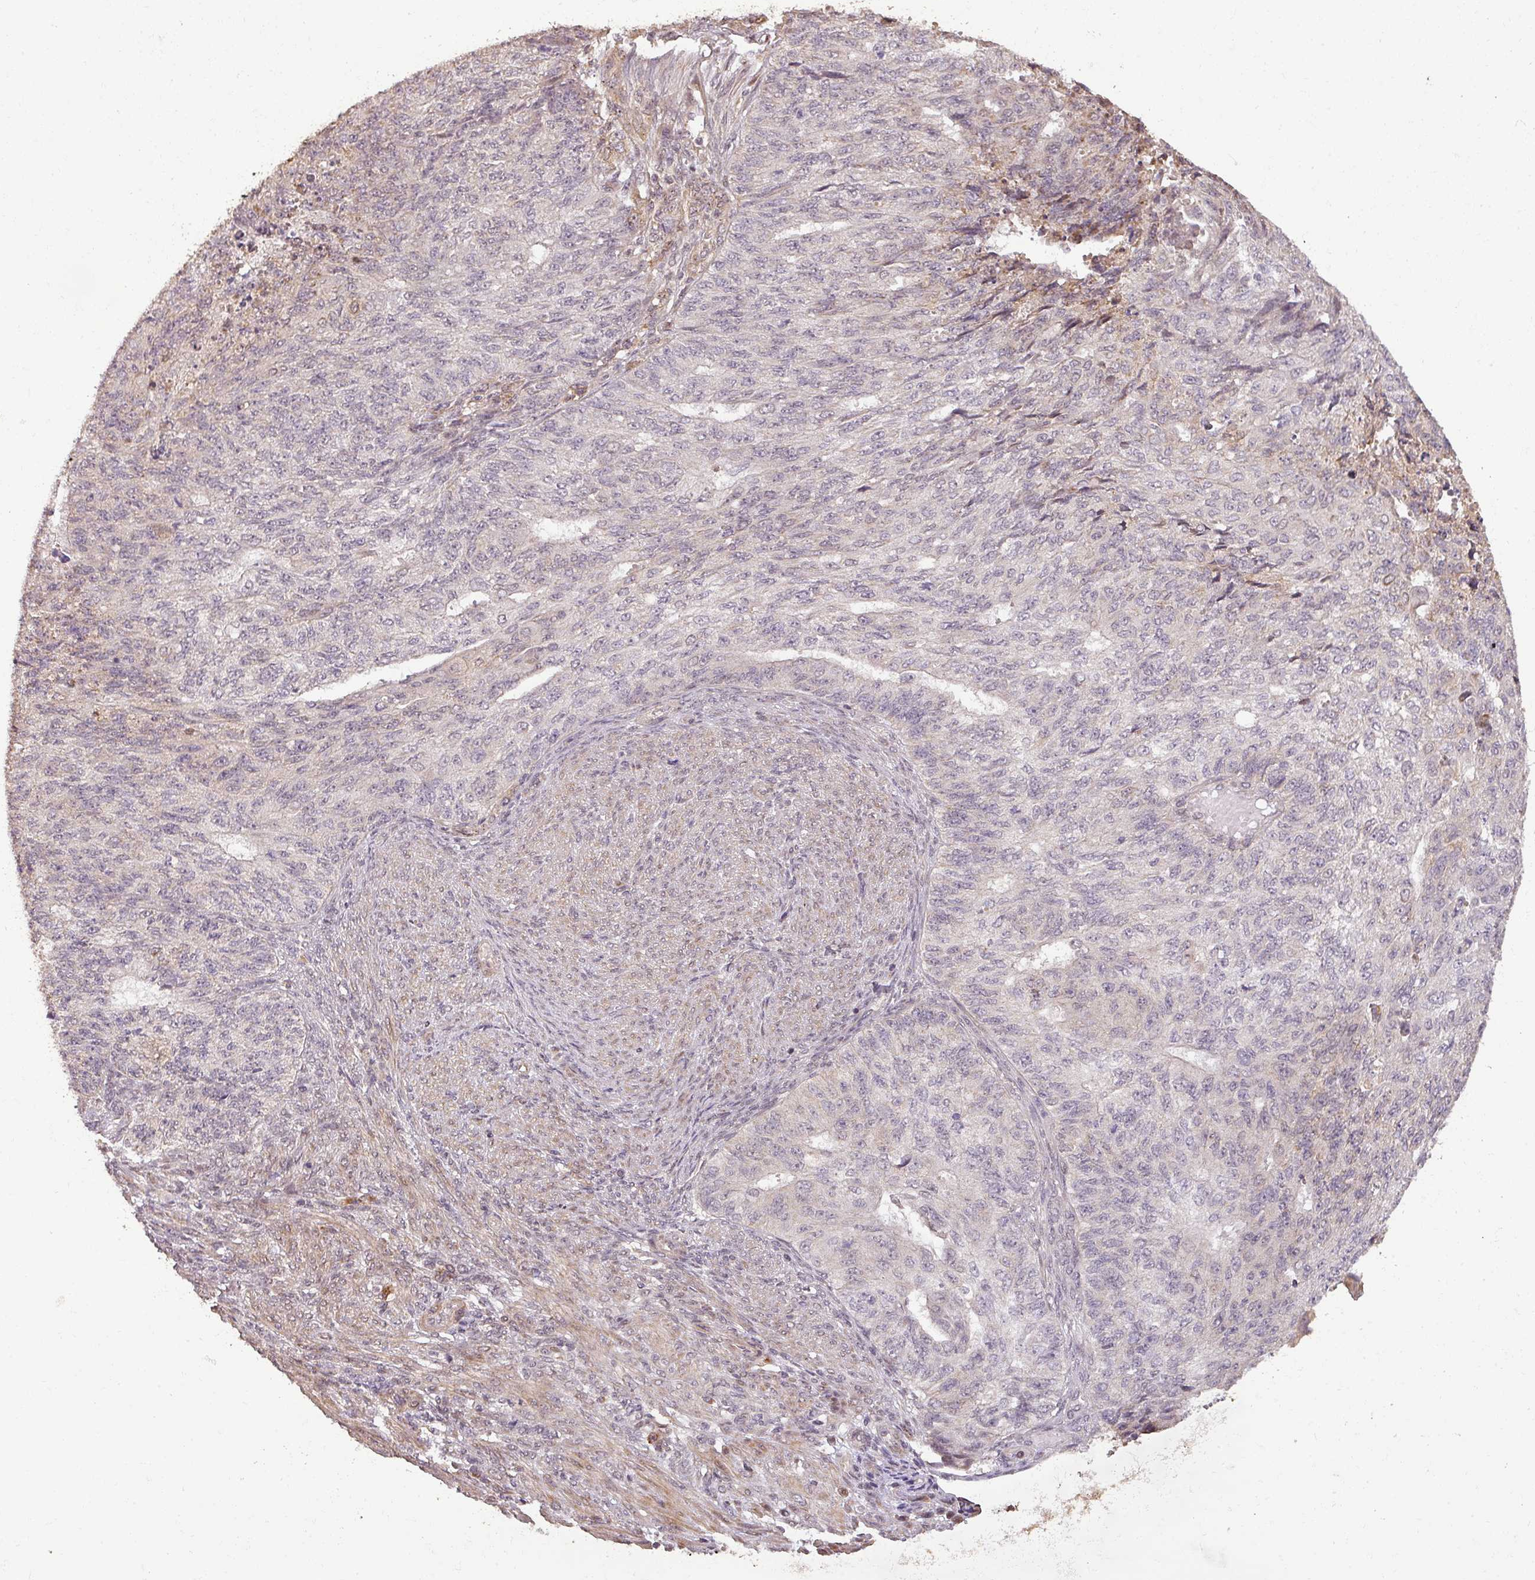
{"staining": {"intensity": "negative", "quantity": "none", "location": "none"}, "tissue": "endometrial cancer", "cell_type": "Tumor cells", "image_type": "cancer", "snomed": [{"axis": "morphology", "description": "Adenocarcinoma, NOS"}, {"axis": "topography", "description": "Endometrium"}], "caption": "DAB (3,3'-diaminobenzidine) immunohistochemical staining of human endometrial cancer (adenocarcinoma) reveals no significant expression in tumor cells.", "gene": "BPIFB3", "patient": {"sex": "female", "age": 32}}